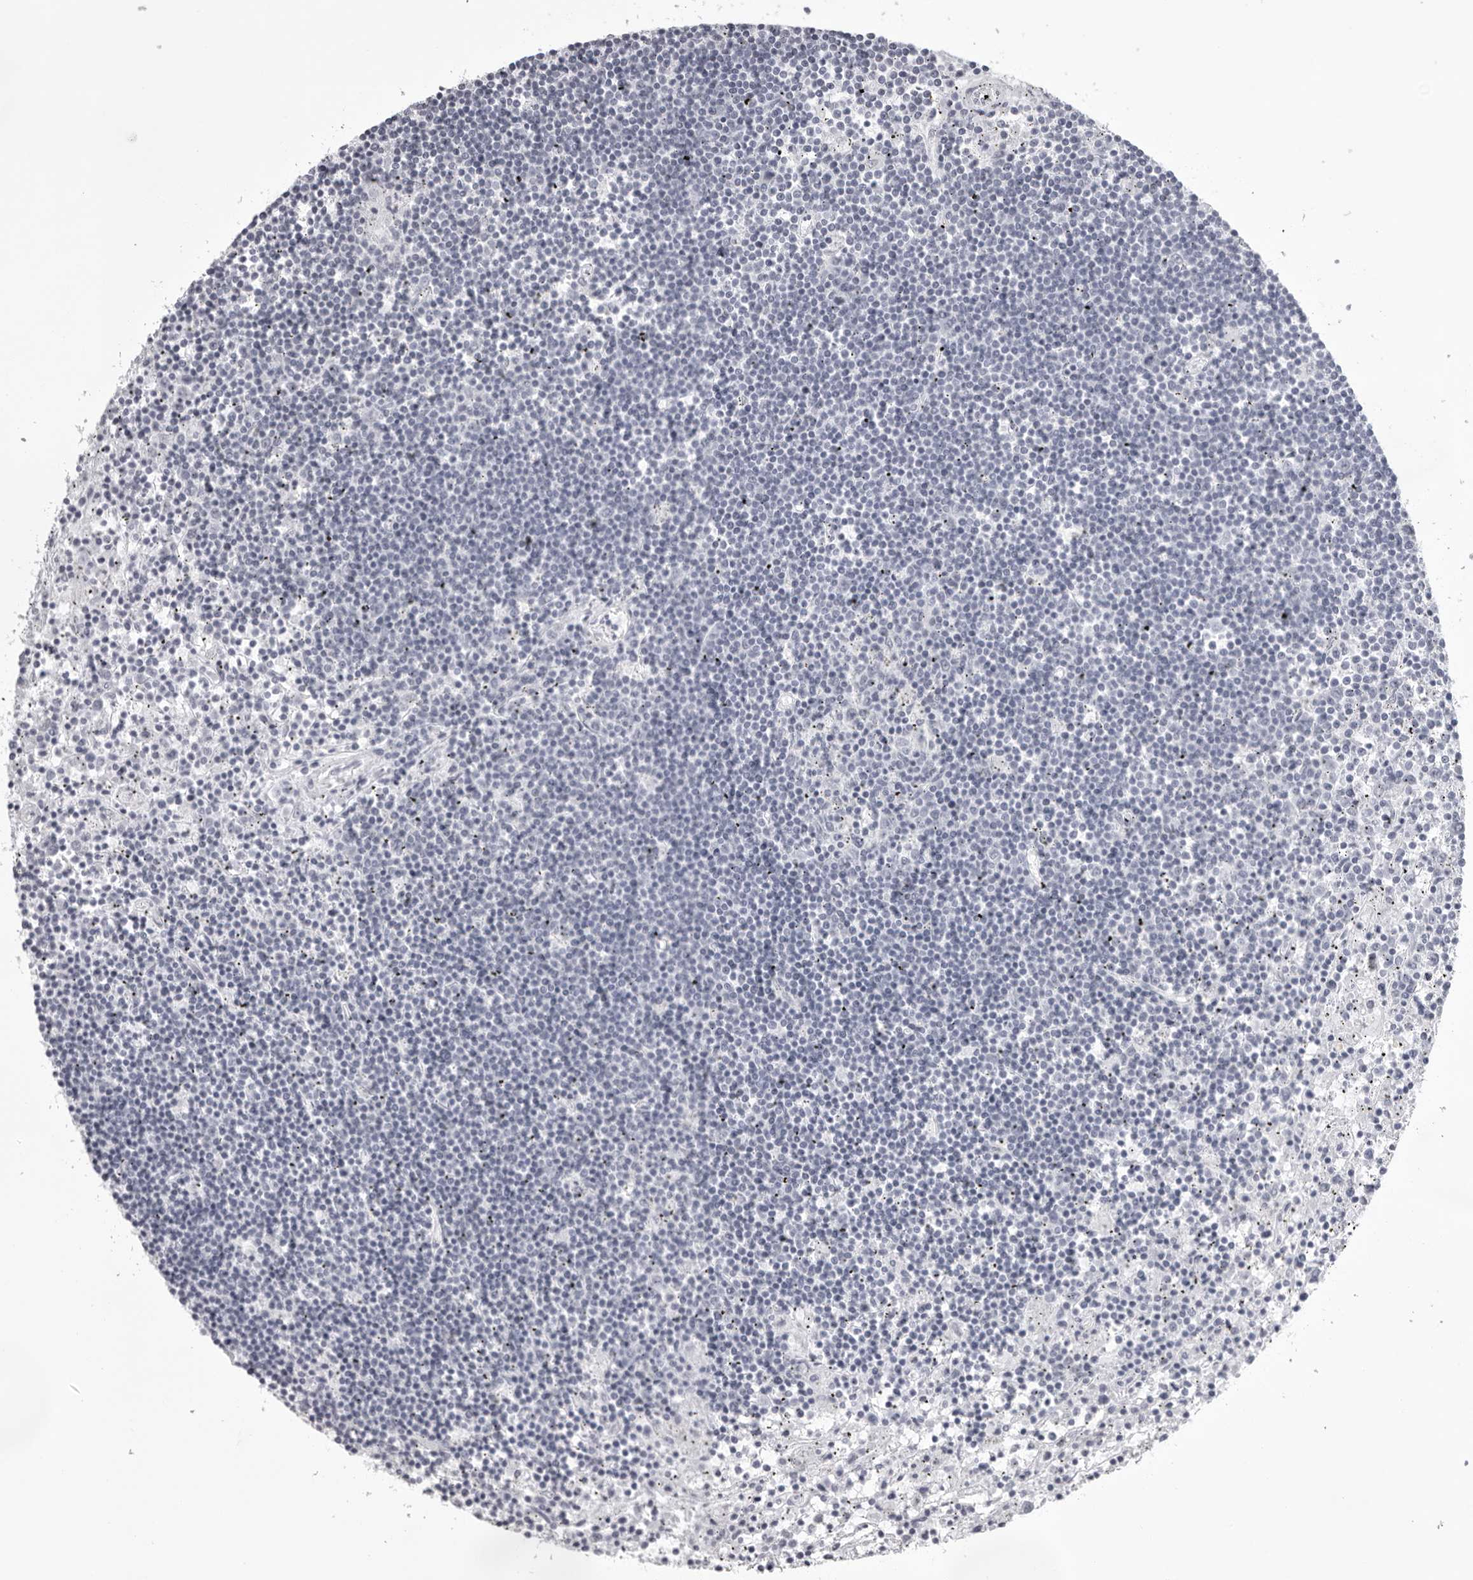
{"staining": {"intensity": "negative", "quantity": "none", "location": "none"}, "tissue": "lymphoma", "cell_type": "Tumor cells", "image_type": "cancer", "snomed": [{"axis": "morphology", "description": "Malignant lymphoma, non-Hodgkin's type, Low grade"}, {"axis": "topography", "description": "Spleen"}], "caption": "Tumor cells show no significant protein staining in malignant lymphoma, non-Hodgkin's type (low-grade).", "gene": "UROD", "patient": {"sex": "male", "age": 76}}